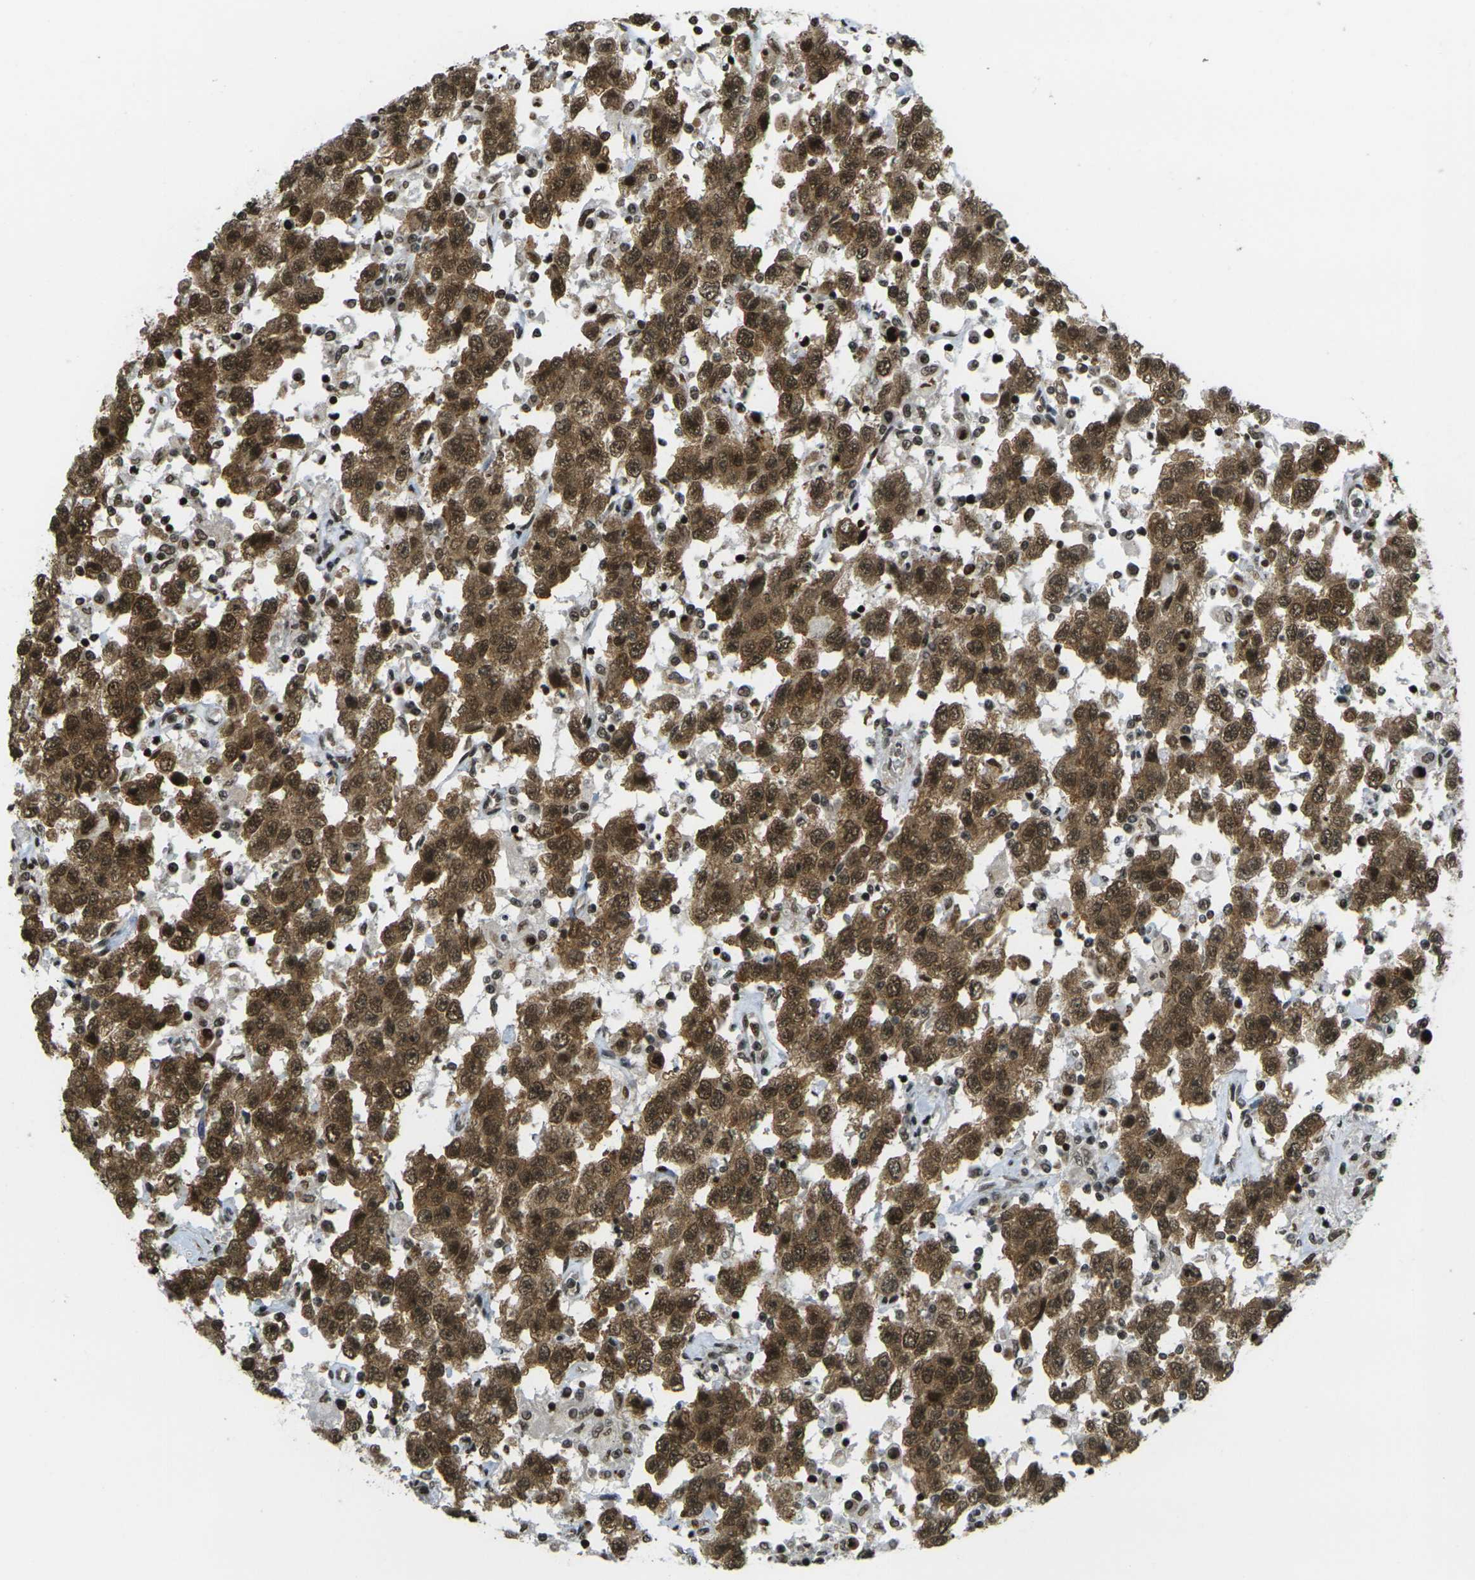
{"staining": {"intensity": "moderate", "quantity": ">75%", "location": "cytoplasmic/membranous,nuclear"}, "tissue": "testis cancer", "cell_type": "Tumor cells", "image_type": "cancer", "snomed": [{"axis": "morphology", "description": "Seminoma, NOS"}, {"axis": "topography", "description": "Testis"}], "caption": "A brown stain shows moderate cytoplasmic/membranous and nuclear positivity of a protein in human testis cancer (seminoma) tumor cells.", "gene": "RUVBL2", "patient": {"sex": "male", "age": 41}}